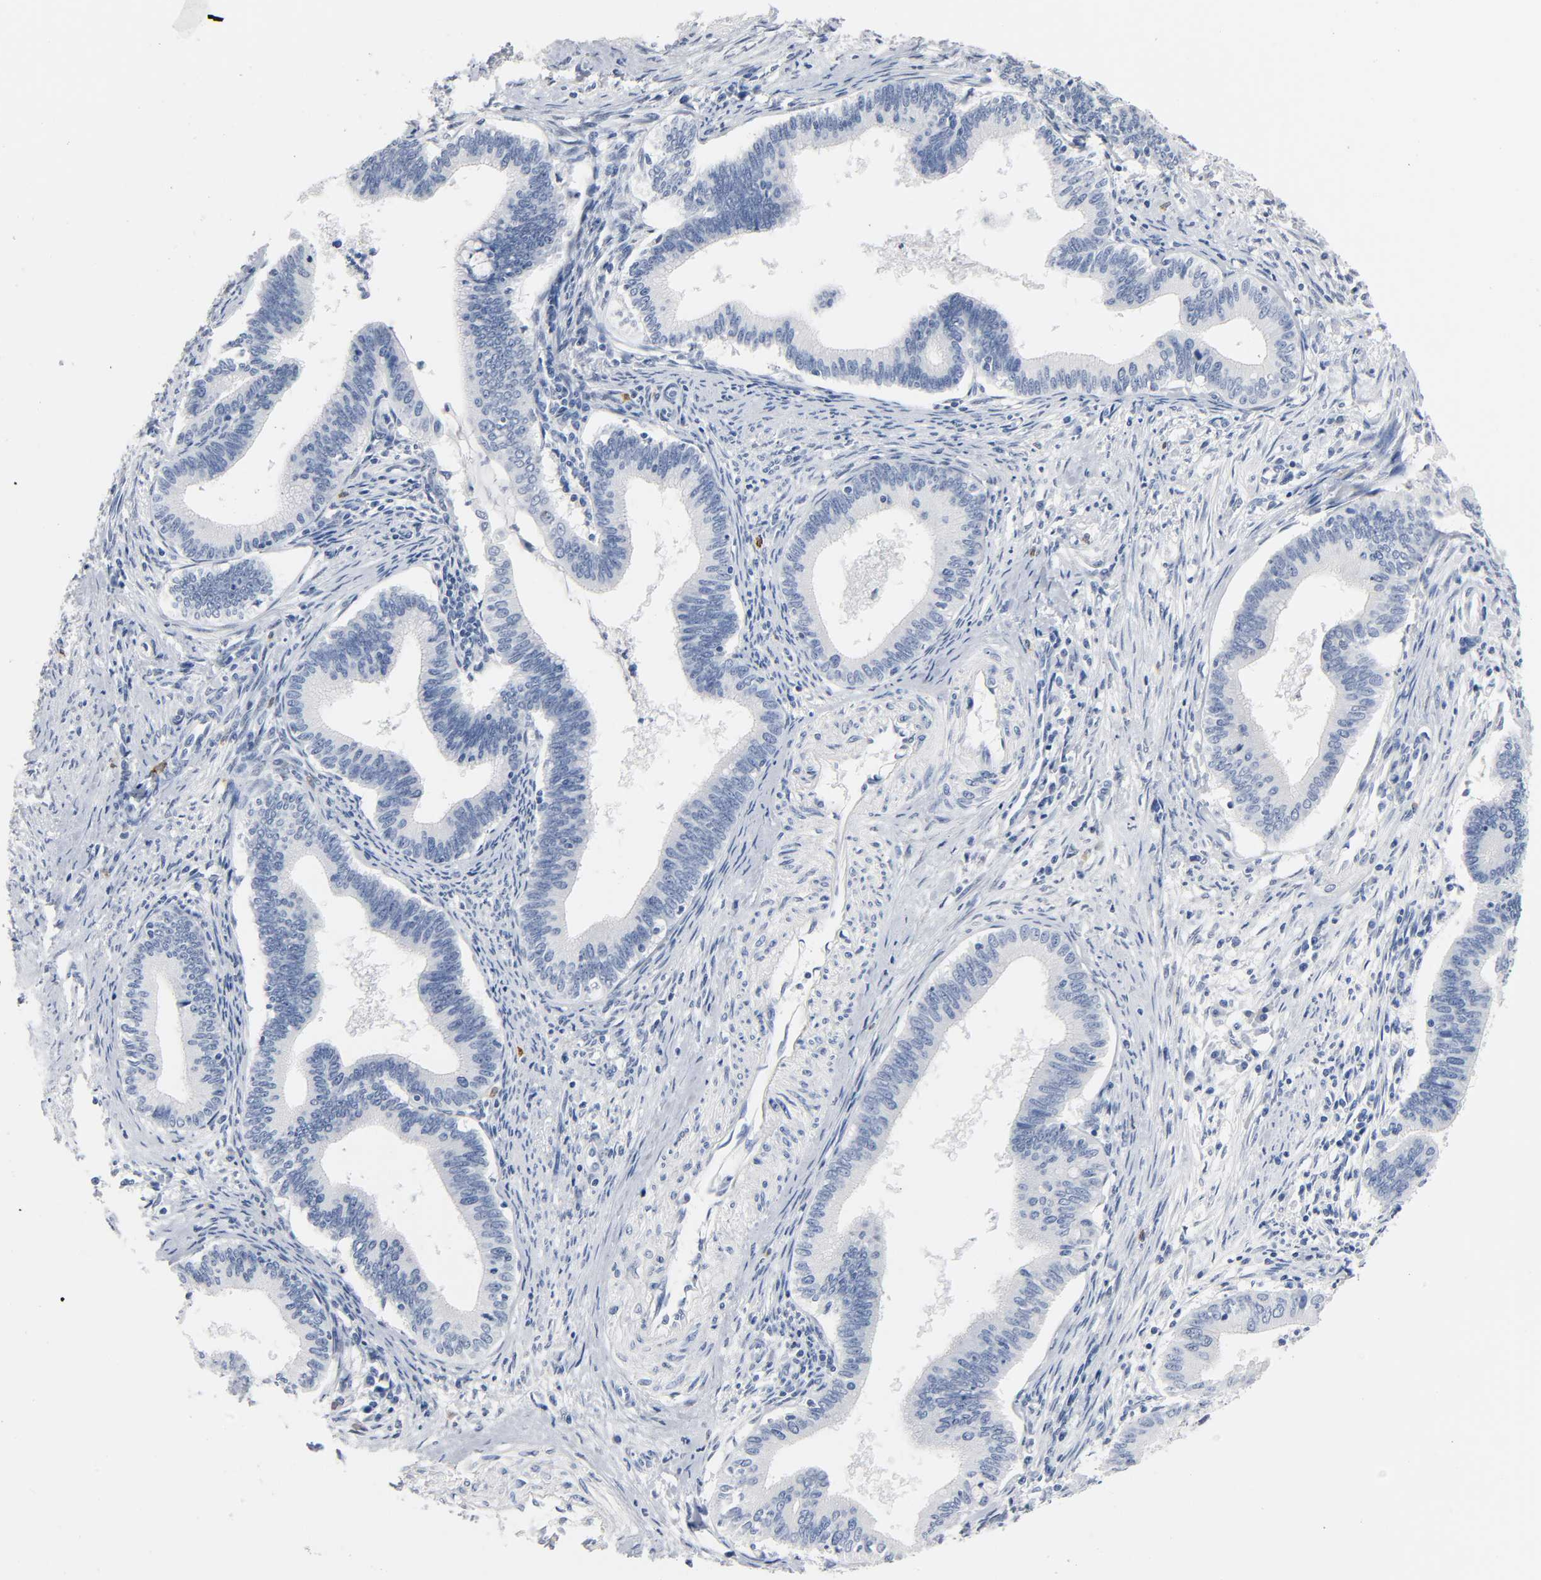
{"staining": {"intensity": "negative", "quantity": "none", "location": "none"}, "tissue": "cervical cancer", "cell_type": "Tumor cells", "image_type": "cancer", "snomed": [{"axis": "morphology", "description": "Adenocarcinoma, NOS"}, {"axis": "topography", "description": "Cervix"}], "caption": "High magnification brightfield microscopy of adenocarcinoma (cervical) stained with DAB (brown) and counterstained with hematoxylin (blue): tumor cells show no significant staining. (Brightfield microscopy of DAB immunohistochemistry at high magnification).", "gene": "NAB2", "patient": {"sex": "female", "age": 36}}